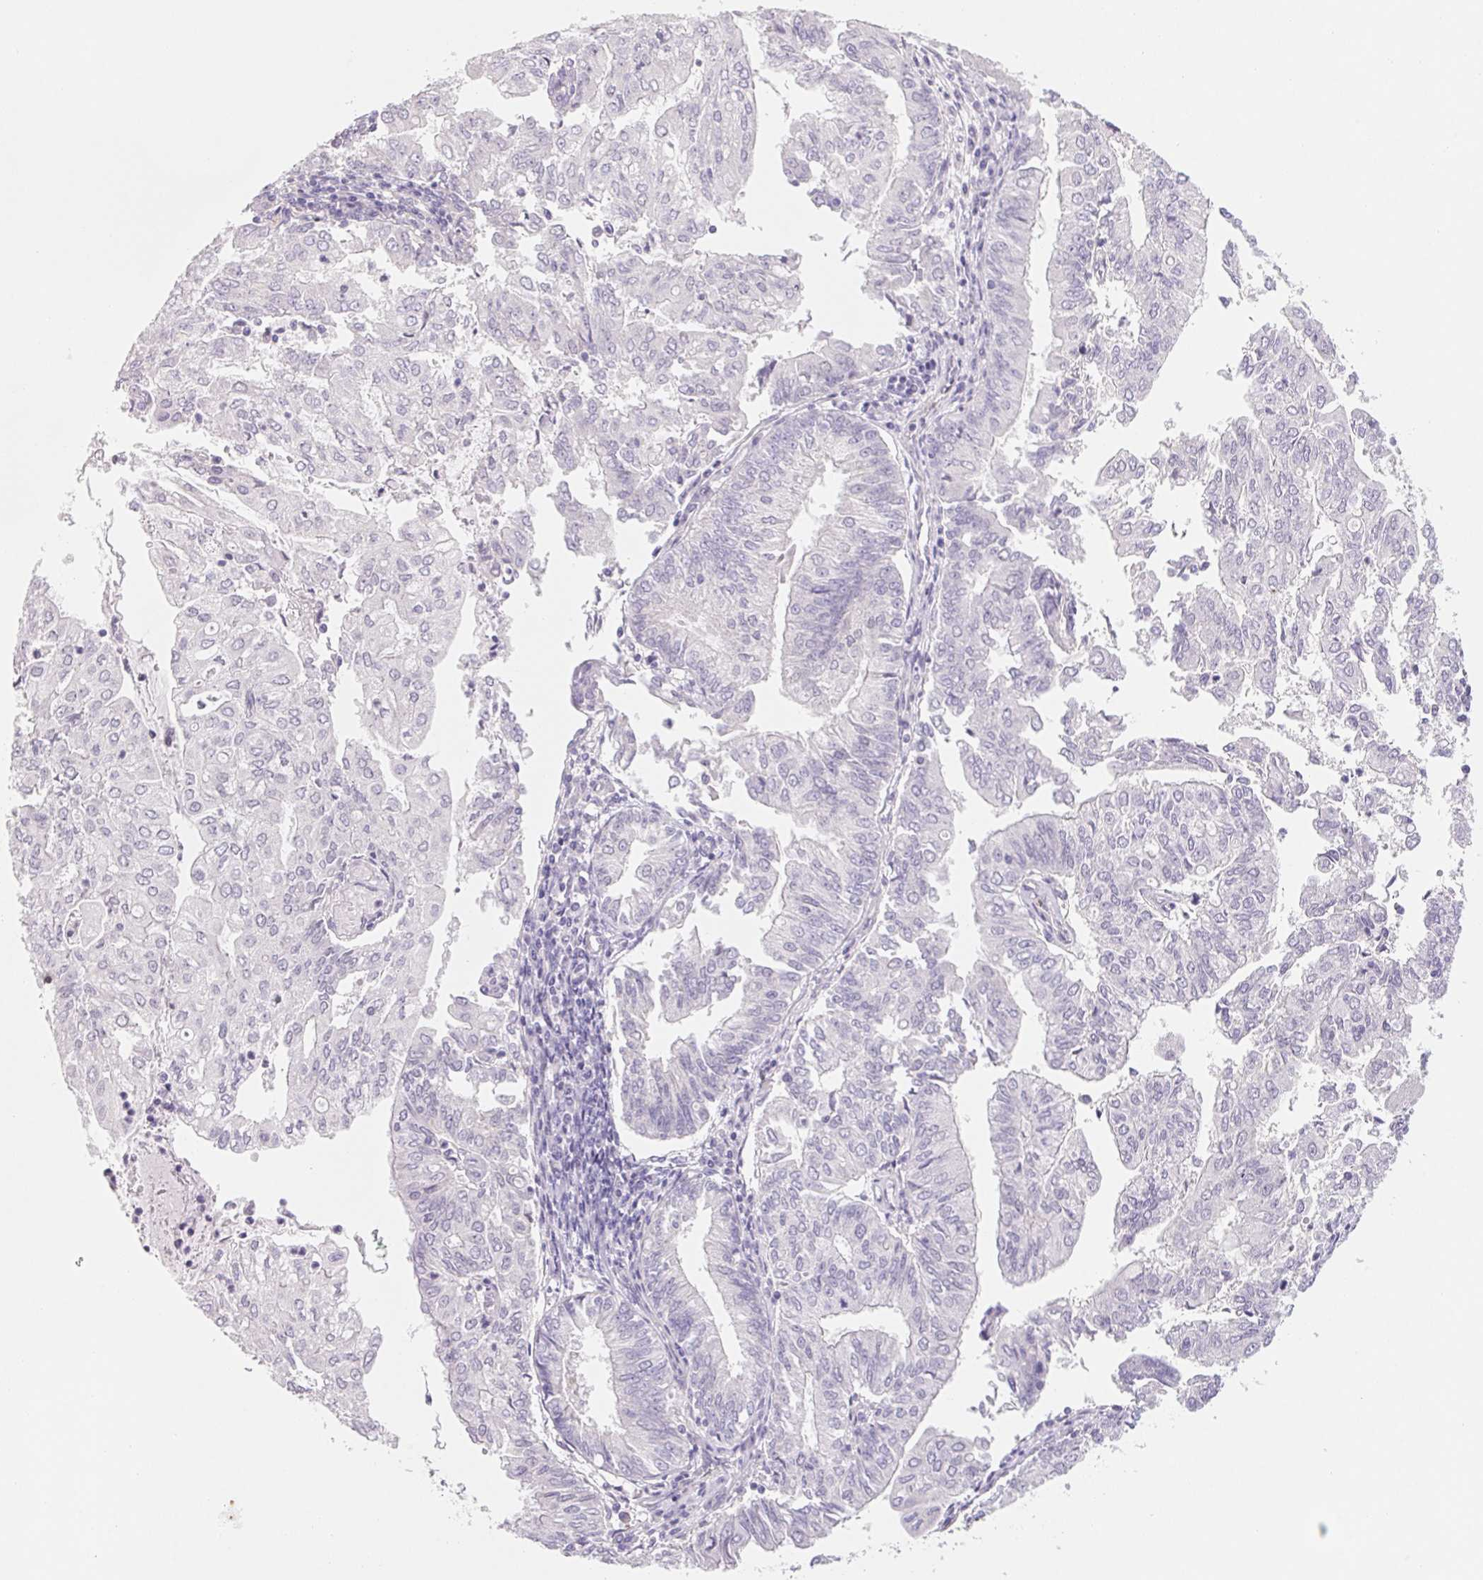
{"staining": {"intensity": "negative", "quantity": "none", "location": "none"}, "tissue": "endometrial cancer", "cell_type": "Tumor cells", "image_type": "cancer", "snomed": [{"axis": "morphology", "description": "Adenocarcinoma, NOS"}, {"axis": "topography", "description": "Endometrium"}], "caption": "This is a photomicrograph of immunohistochemistry (IHC) staining of adenocarcinoma (endometrial), which shows no expression in tumor cells.", "gene": "CTNND2", "patient": {"sex": "female", "age": 61}}